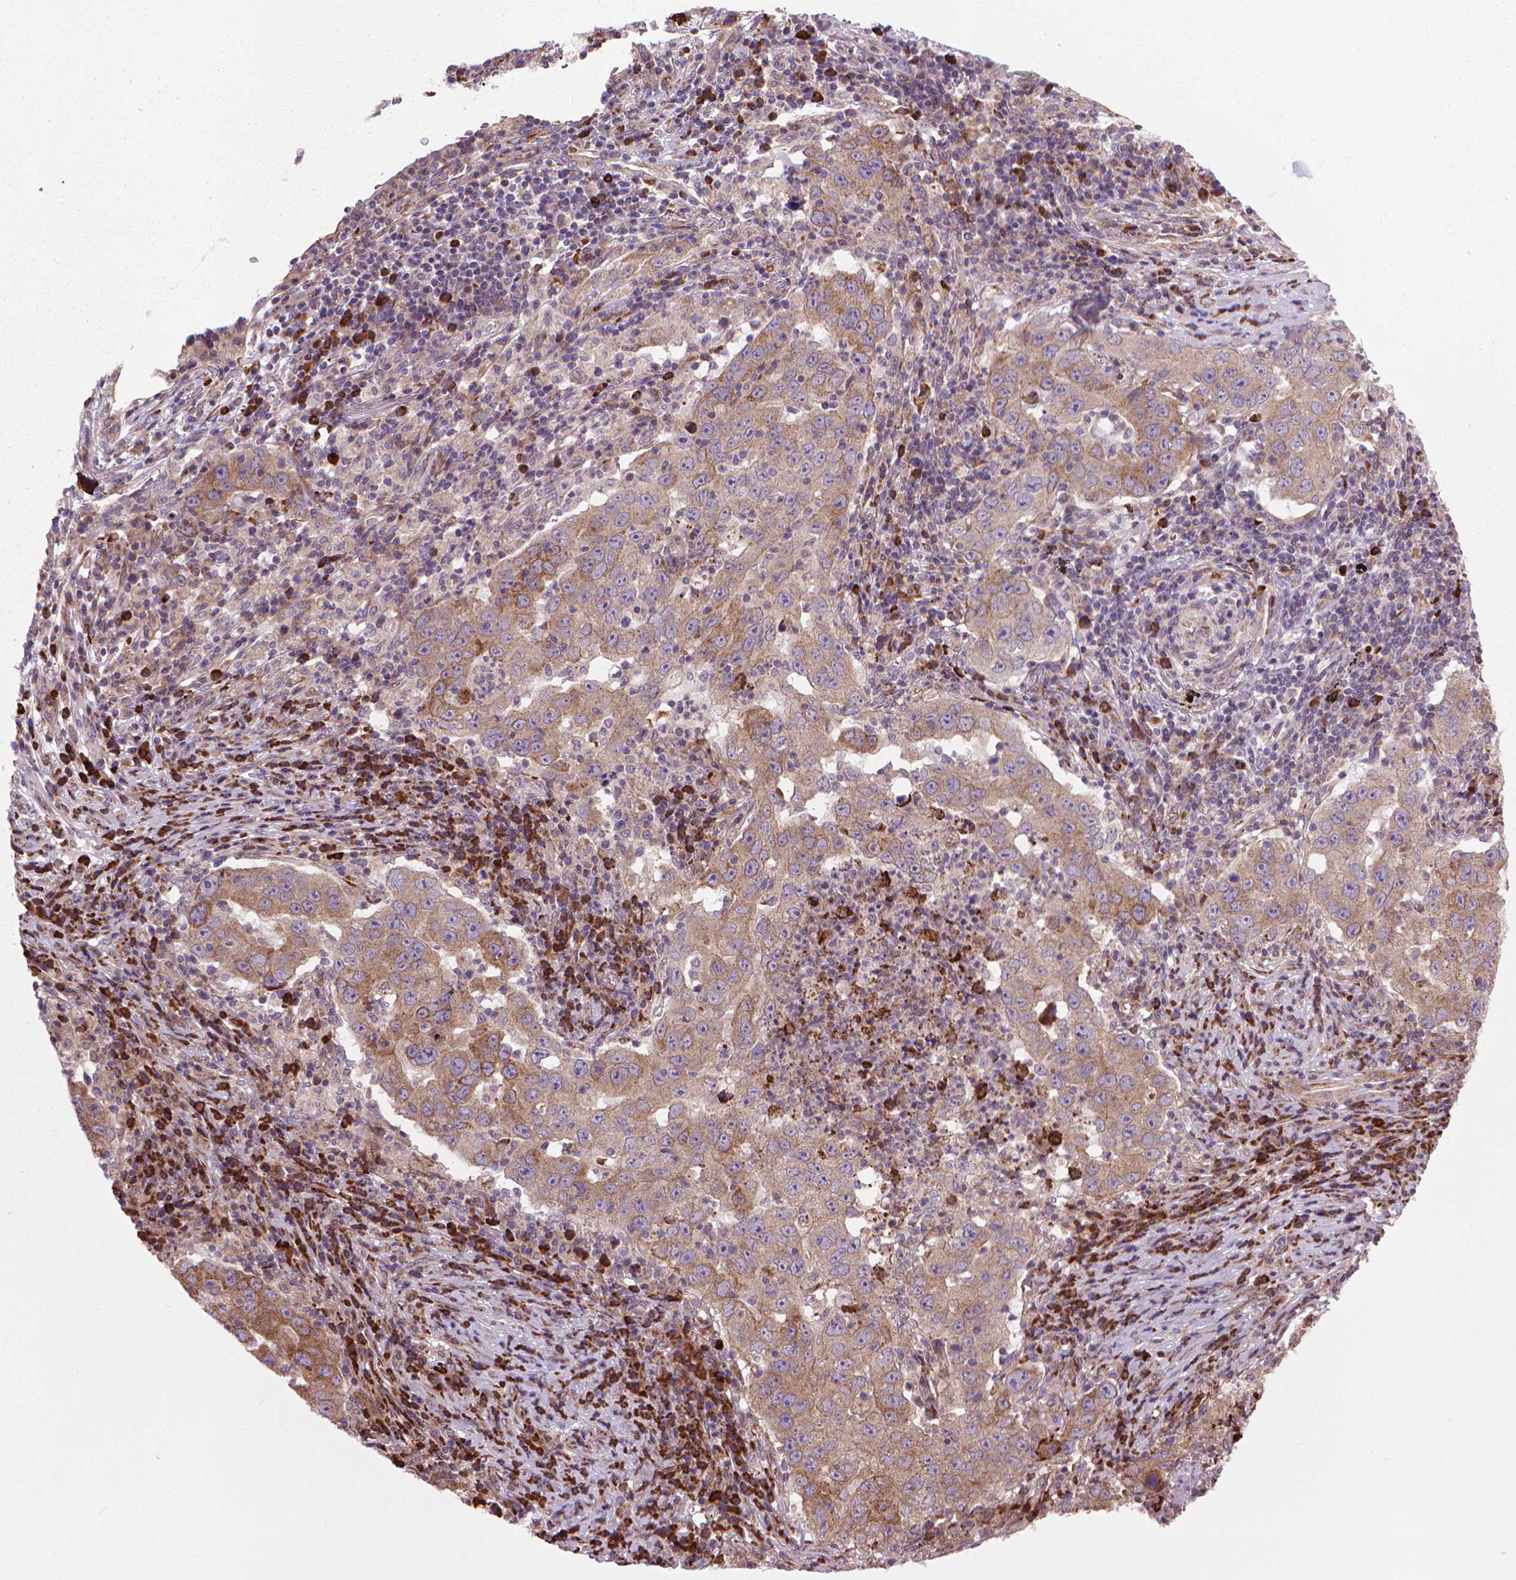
{"staining": {"intensity": "weak", "quantity": ">75%", "location": "cytoplasmic/membranous"}, "tissue": "lung cancer", "cell_type": "Tumor cells", "image_type": "cancer", "snomed": [{"axis": "morphology", "description": "Adenocarcinoma, NOS"}, {"axis": "topography", "description": "Lung"}], "caption": "An image of human lung cancer stained for a protein displays weak cytoplasmic/membranous brown staining in tumor cells.", "gene": "MYH14", "patient": {"sex": "male", "age": 73}}